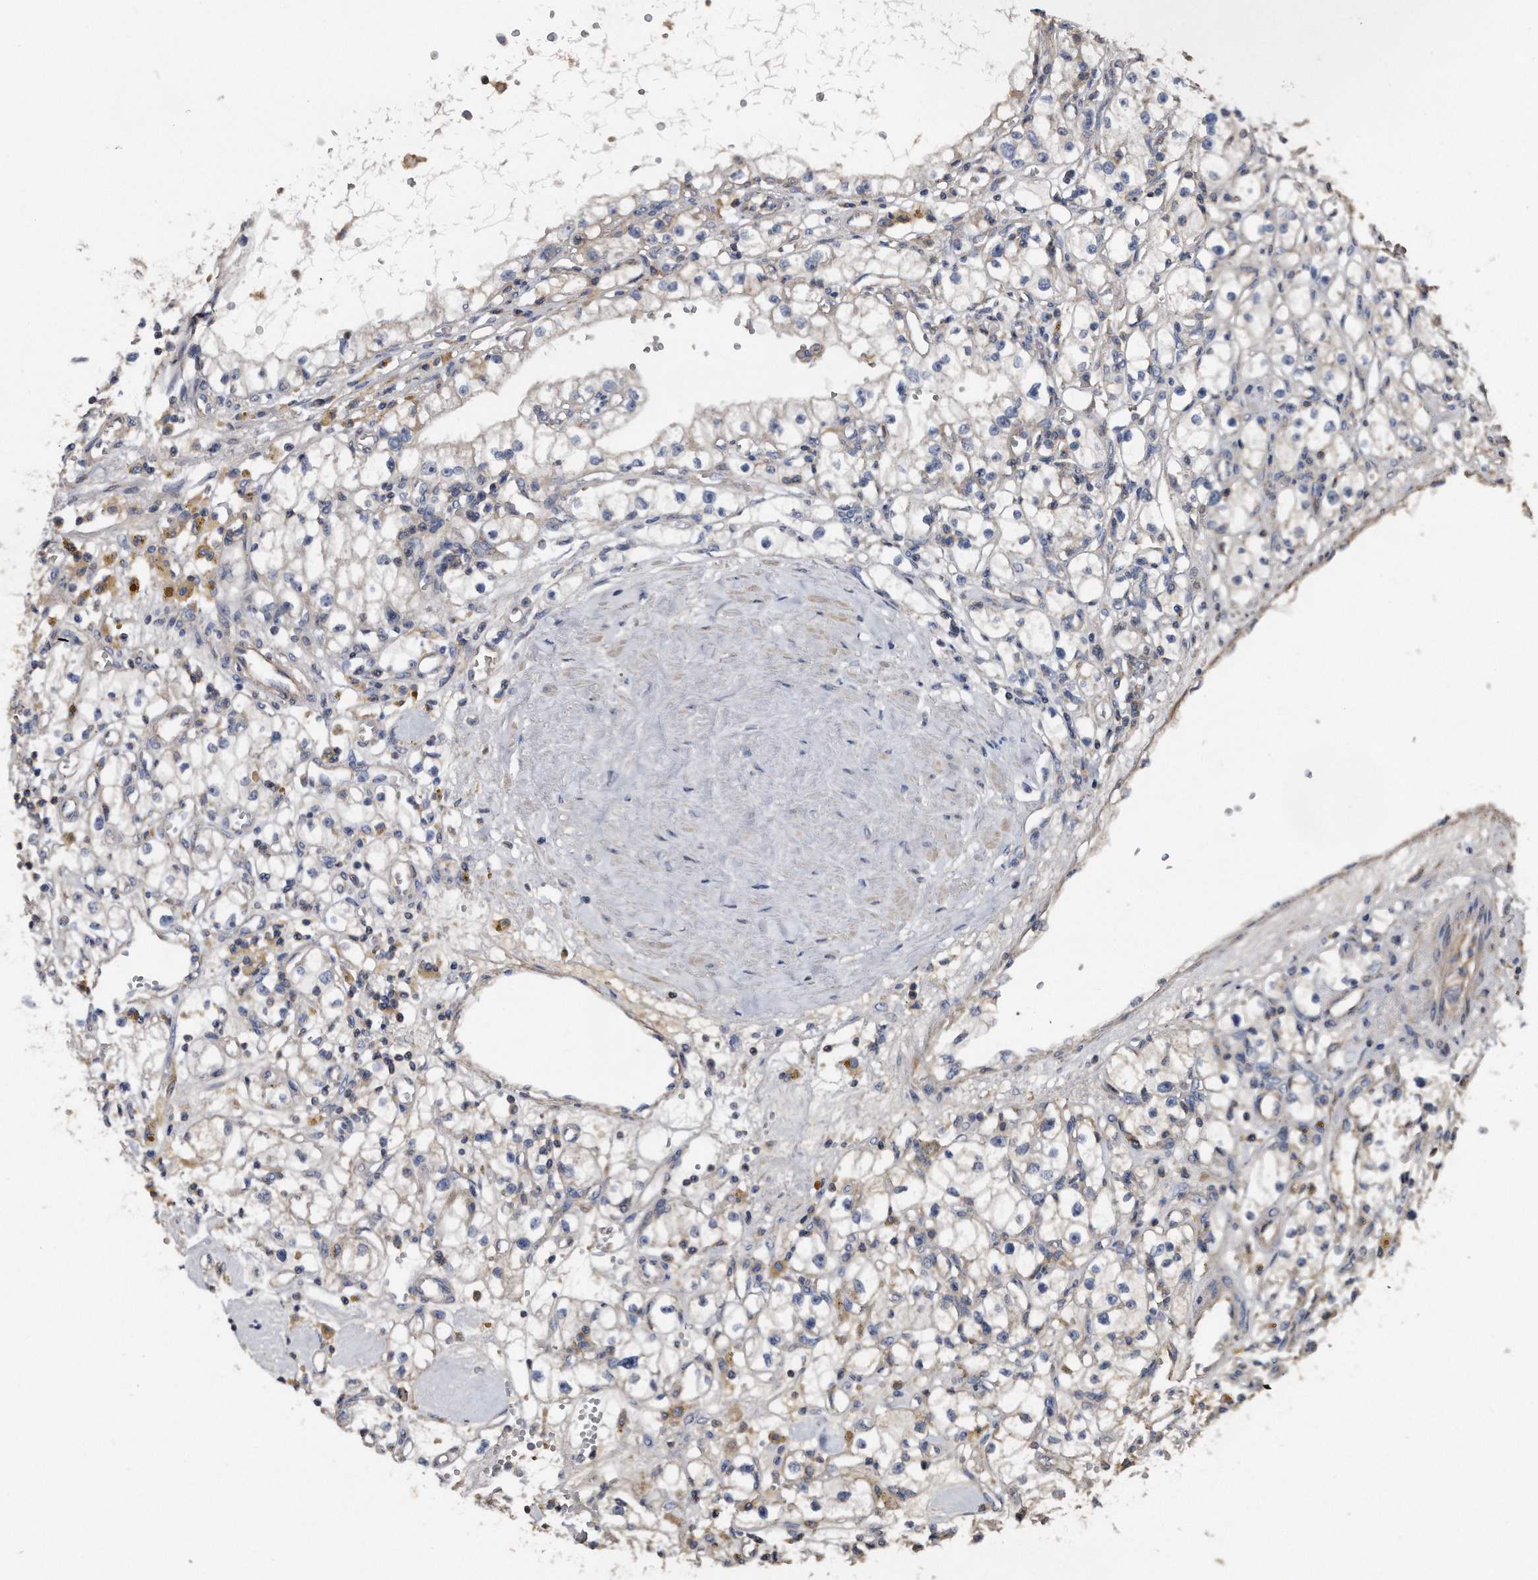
{"staining": {"intensity": "weak", "quantity": "<25%", "location": "cytoplasmic/membranous"}, "tissue": "renal cancer", "cell_type": "Tumor cells", "image_type": "cancer", "snomed": [{"axis": "morphology", "description": "Adenocarcinoma, NOS"}, {"axis": "topography", "description": "Kidney"}], "caption": "Immunohistochemical staining of human adenocarcinoma (renal) exhibits no significant expression in tumor cells. (DAB immunohistochemistry with hematoxylin counter stain).", "gene": "KCND3", "patient": {"sex": "male", "age": 56}}